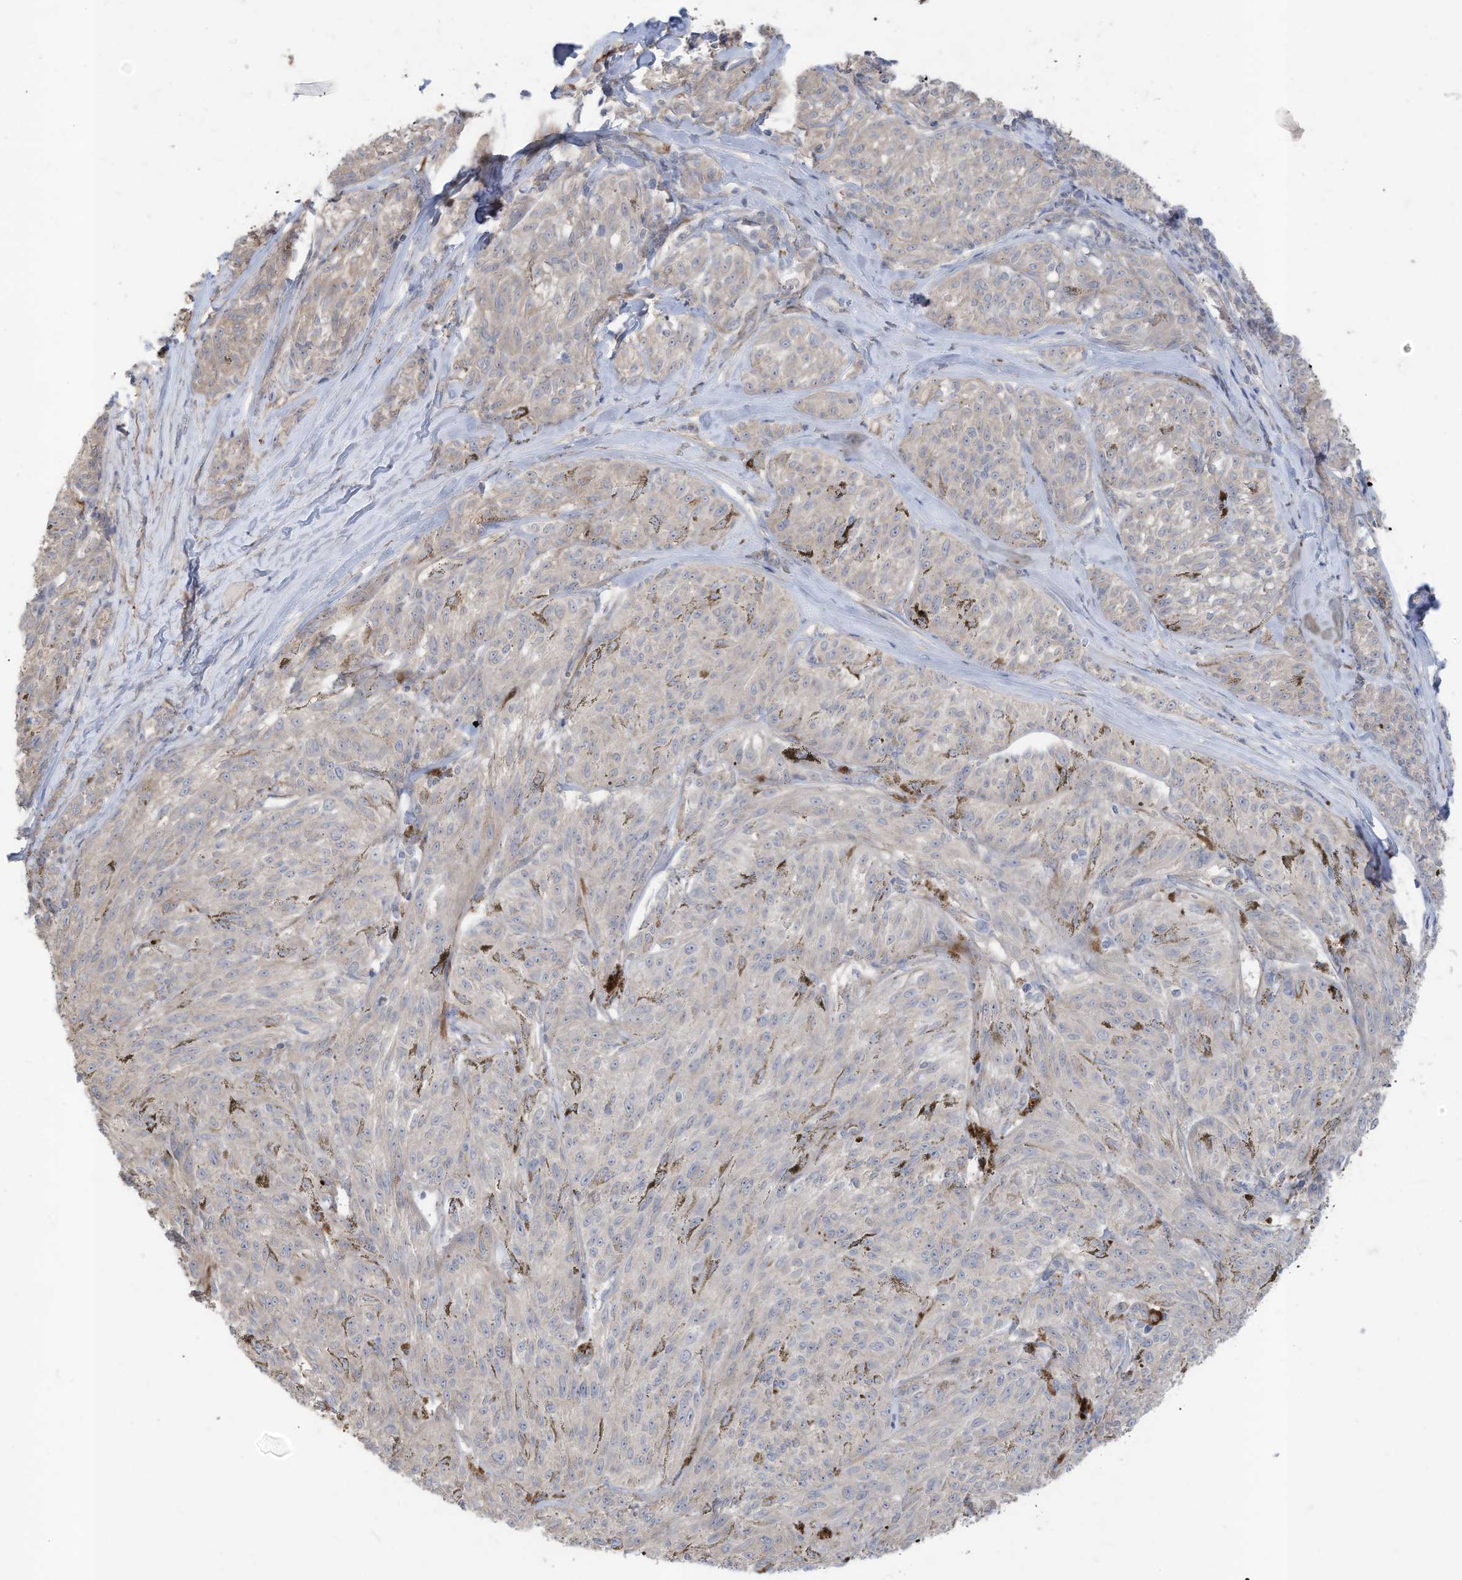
{"staining": {"intensity": "negative", "quantity": "none", "location": "none"}, "tissue": "melanoma", "cell_type": "Tumor cells", "image_type": "cancer", "snomed": [{"axis": "morphology", "description": "Malignant melanoma, NOS"}, {"axis": "topography", "description": "Skin"}], "caption": "A photomicrograph of human melanoma is negative for staining in tumor cells. The staining is performed using DAB brown chromogen with nuclei counter-stained in using hematoxylin.", "gene": "SLC17A7", "patient": {"sex": "female", "age": 72}}